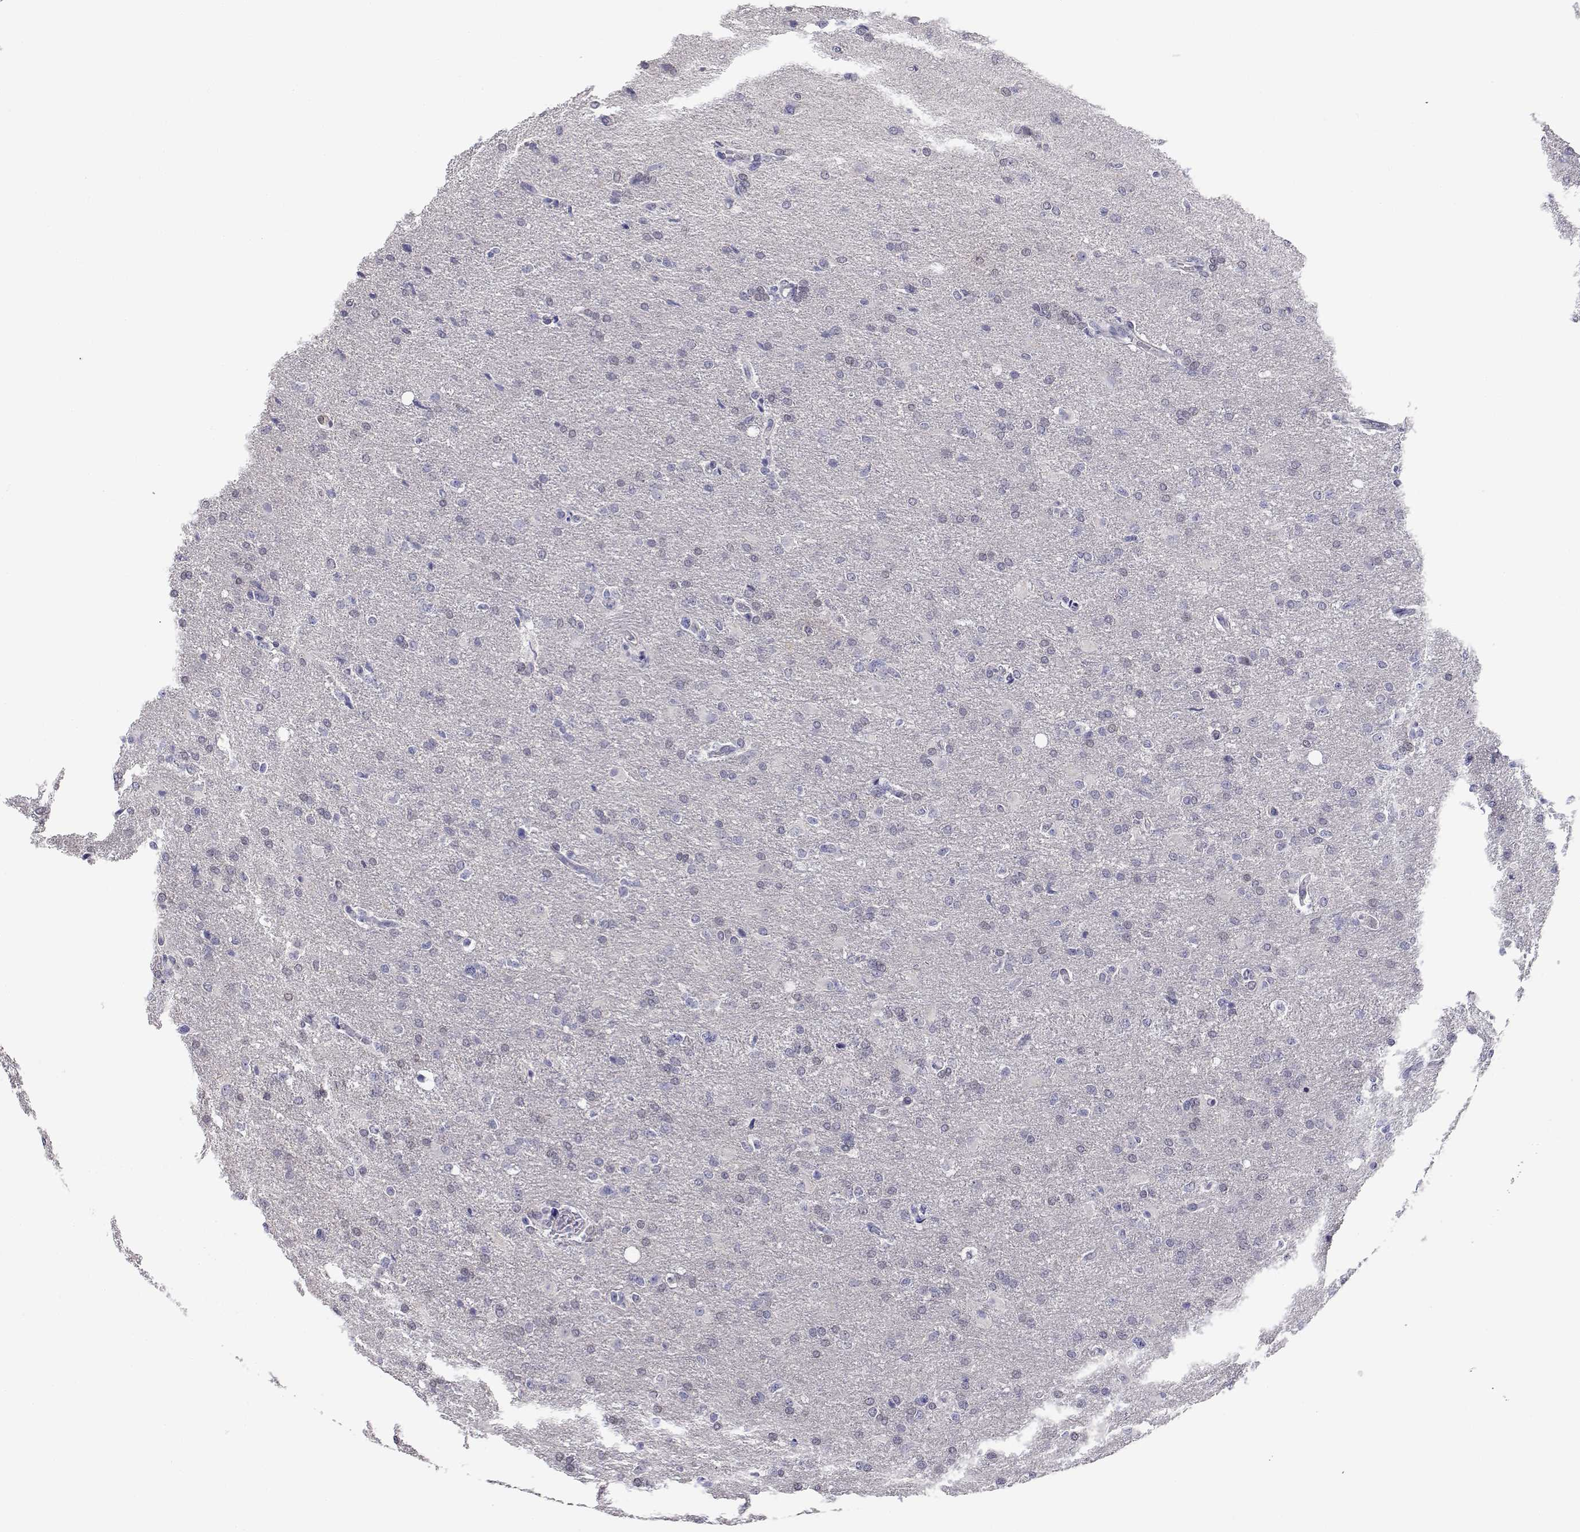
{"staining": {"intensity": "negative", "quantity": "none", "location": "none"}, "tissue": "glioma", "cell_type": "Tumor cells", "image_type": "cancer", "snomed": [{"axis": "morphology", "description": "Glioma, malignant, High grade"}, {"axis": "topography", "description": "Brain"}], "caption": "This is a image of immunohistochemistry staining of glioma, which shows no positivity in tumor cells.", "gene": "ADA", "patient": {"sex": "male", "age": 68}}